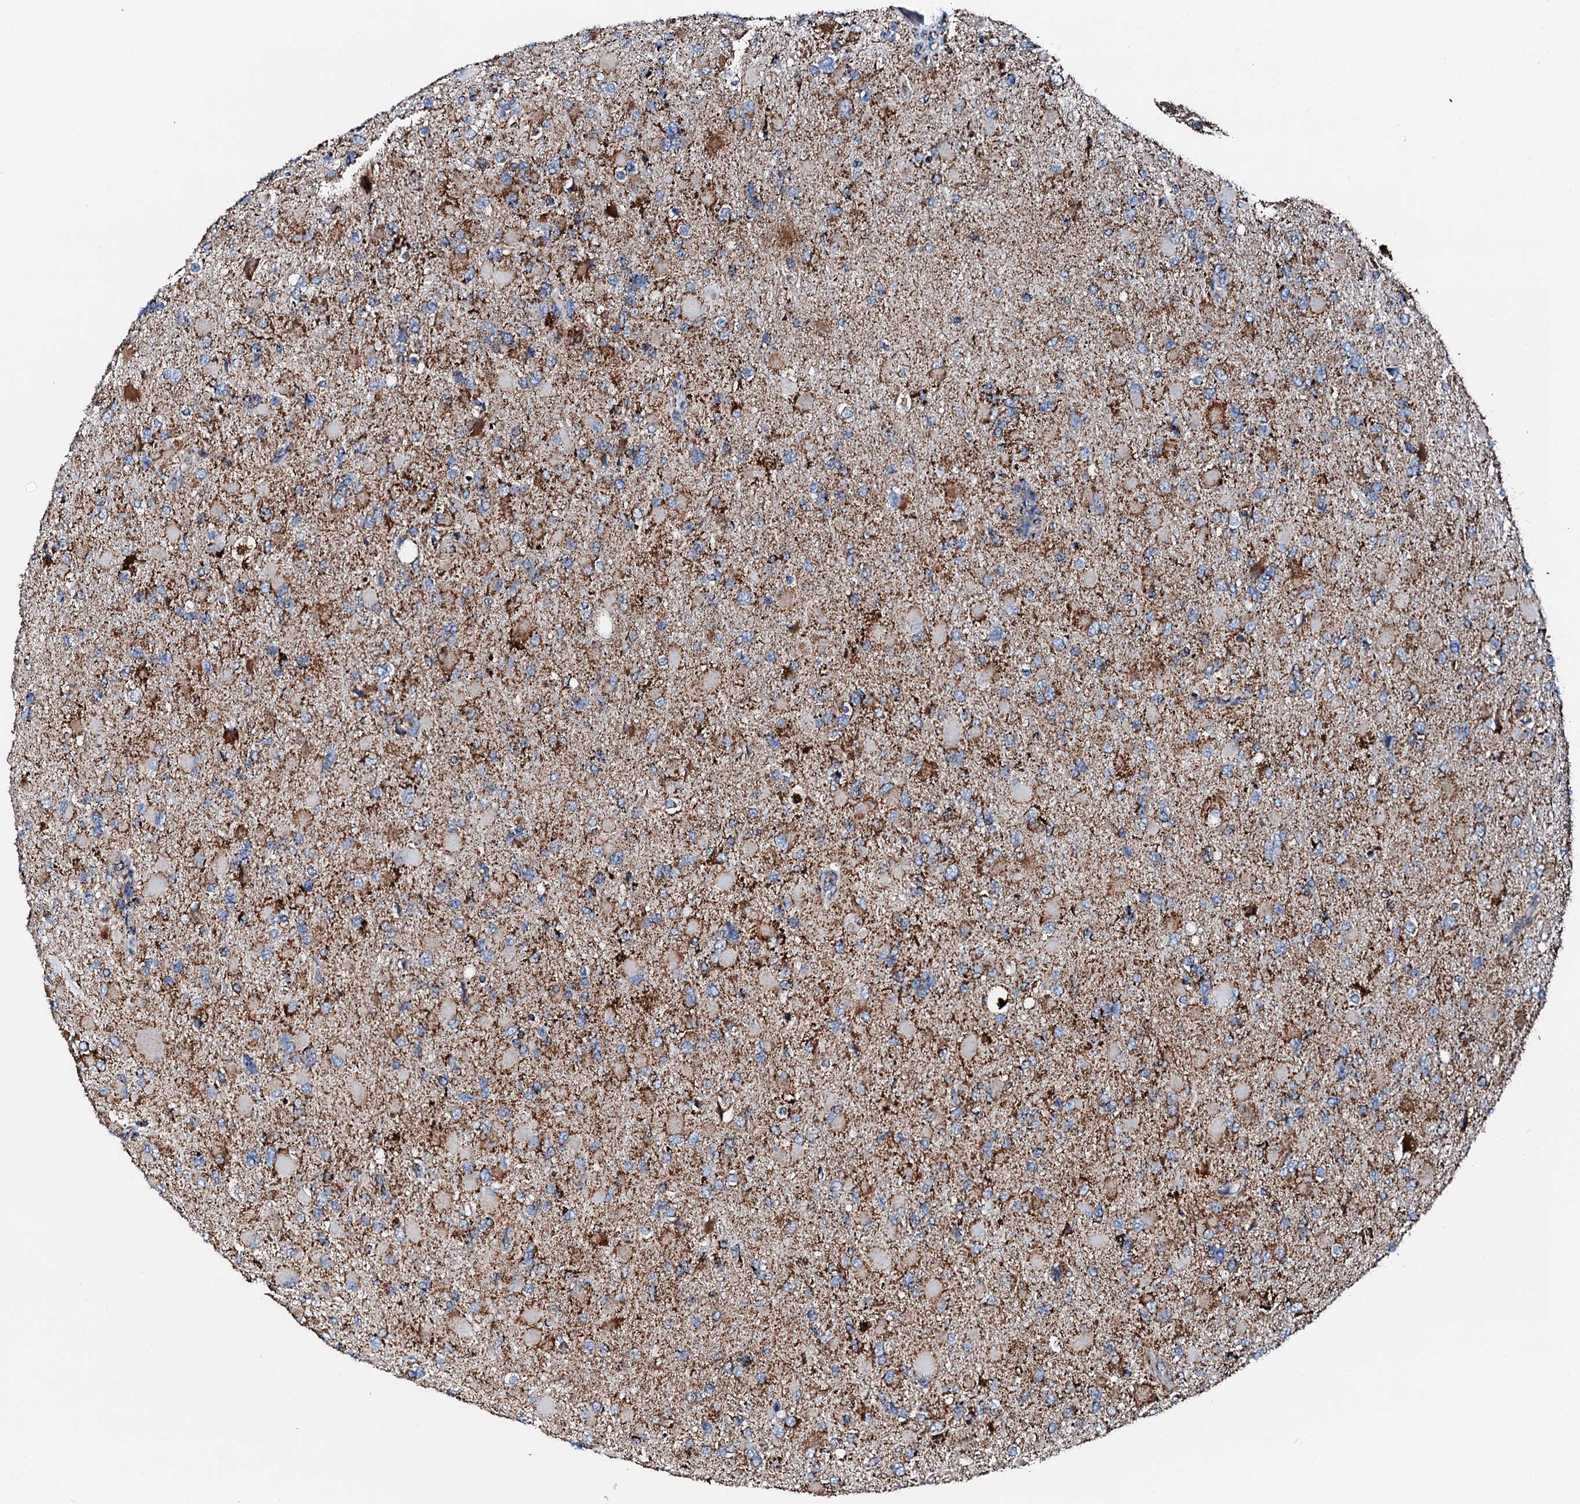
{"staining": {"intensity": "moderate", "quantity": "<25%", "location": "cytoplasmic/membranous"}, "tissue": "glioma", "cell_type": "Tumor cells", "image_type": "cancer", "snomed": [{"axis": "morphology", "description": "Glioma, malignant, High grade"}, {"axis": "topography", "description": "Cerebral cortex"}], "caption": "Protein positivity by IHC reveals moderate cytoplasmic/membranous positivity in about <25% of tumor cells in high-grade glioma (malignant).", "gene": "HADH", "patient": {"sex": "female", "age": 36}}